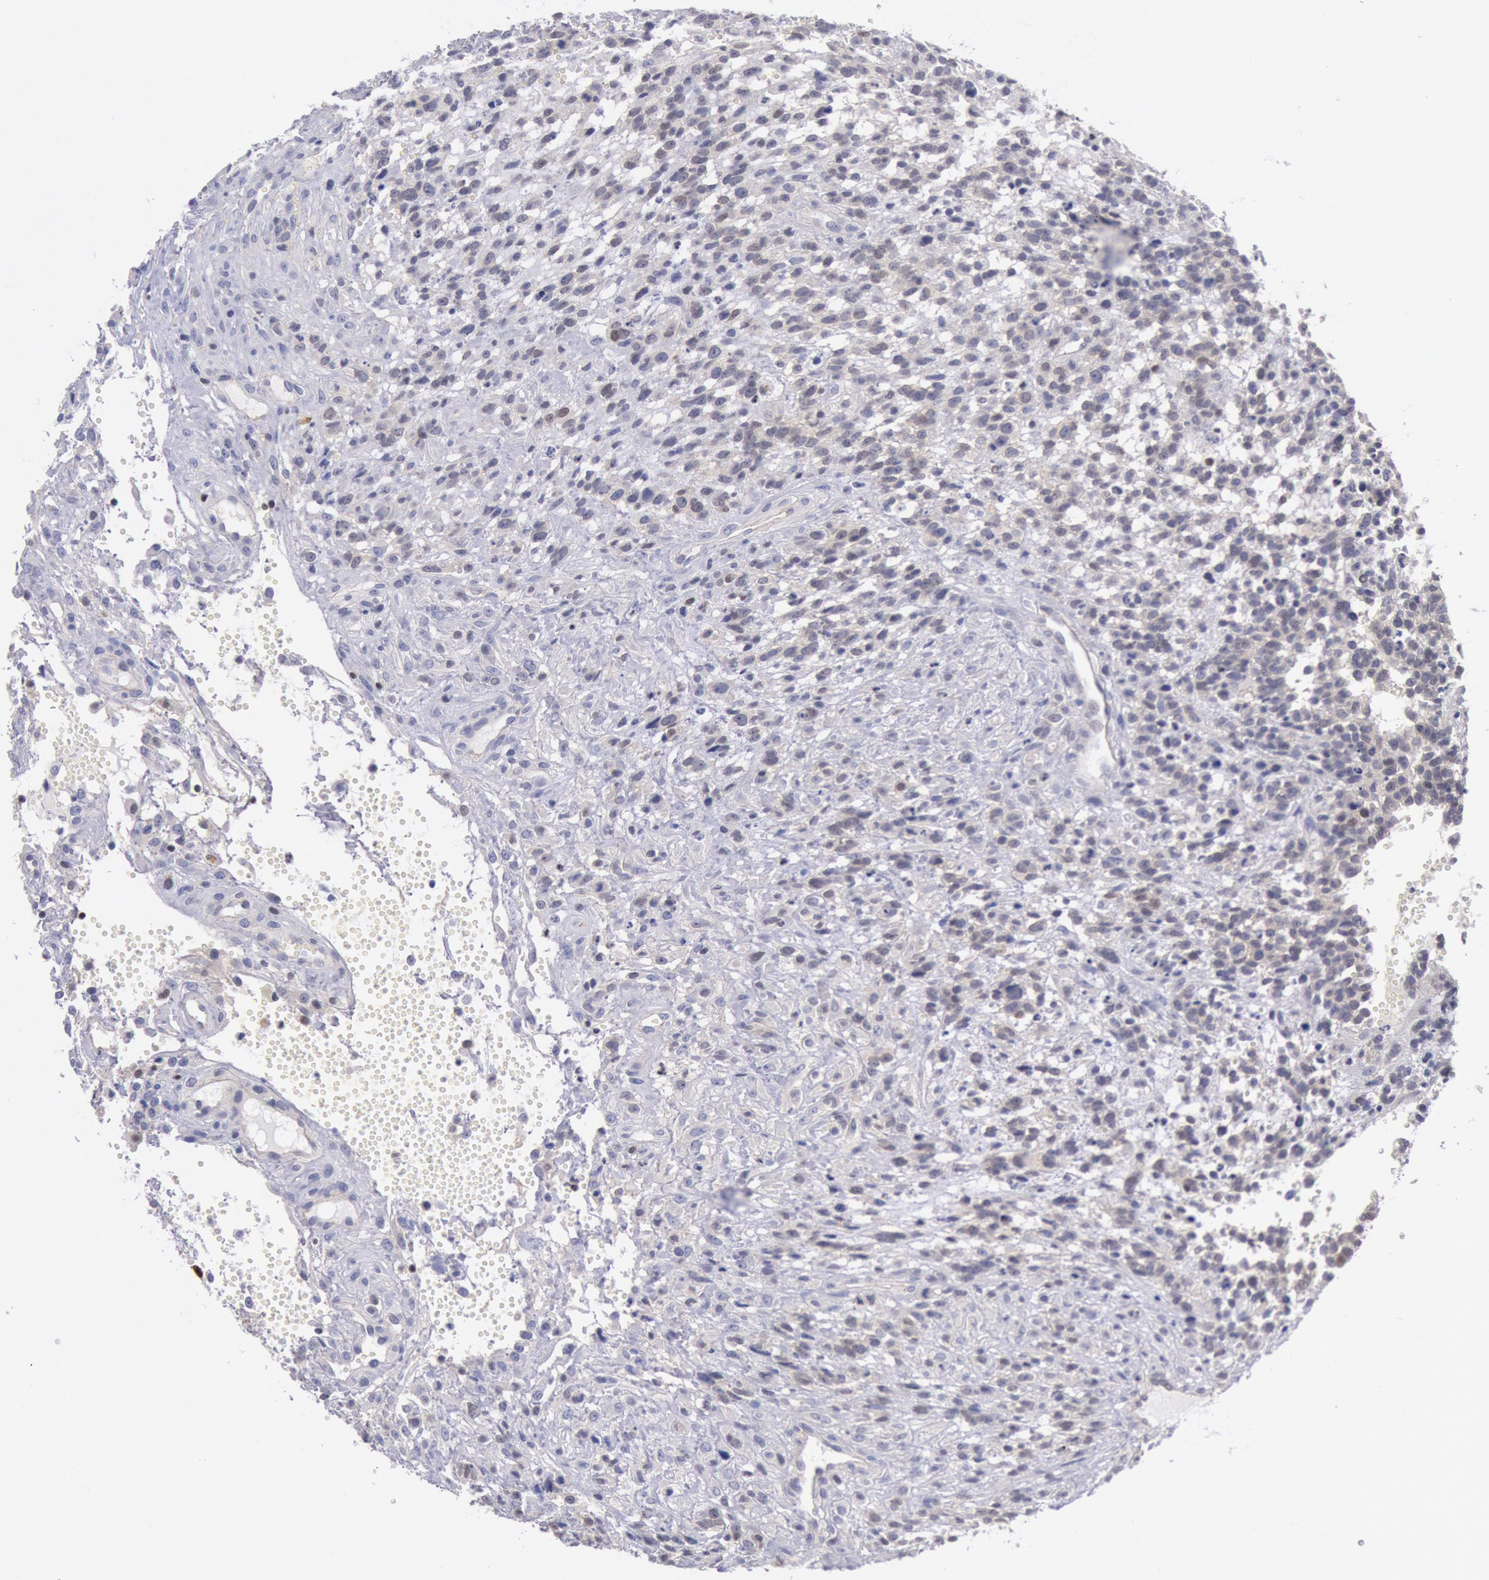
{"staining": {"intensity": "weak", "quantity": "<25%", "location": "nuclear"}, "tissue": "glioma", "cell_type": "Tumor cells", "image_type": "cancer", "snomed": [{"axis": "morphology", "description": "Glioma, malignant, High grade"}, {"axis": "topography", "description": "Brain"}], "caption": "Glioma was stained to show a protein in brown. There is no significant positivity in tumor cells.", "gene": "RPS6KA5", "patient": {"sex": "male", "age": 66}}